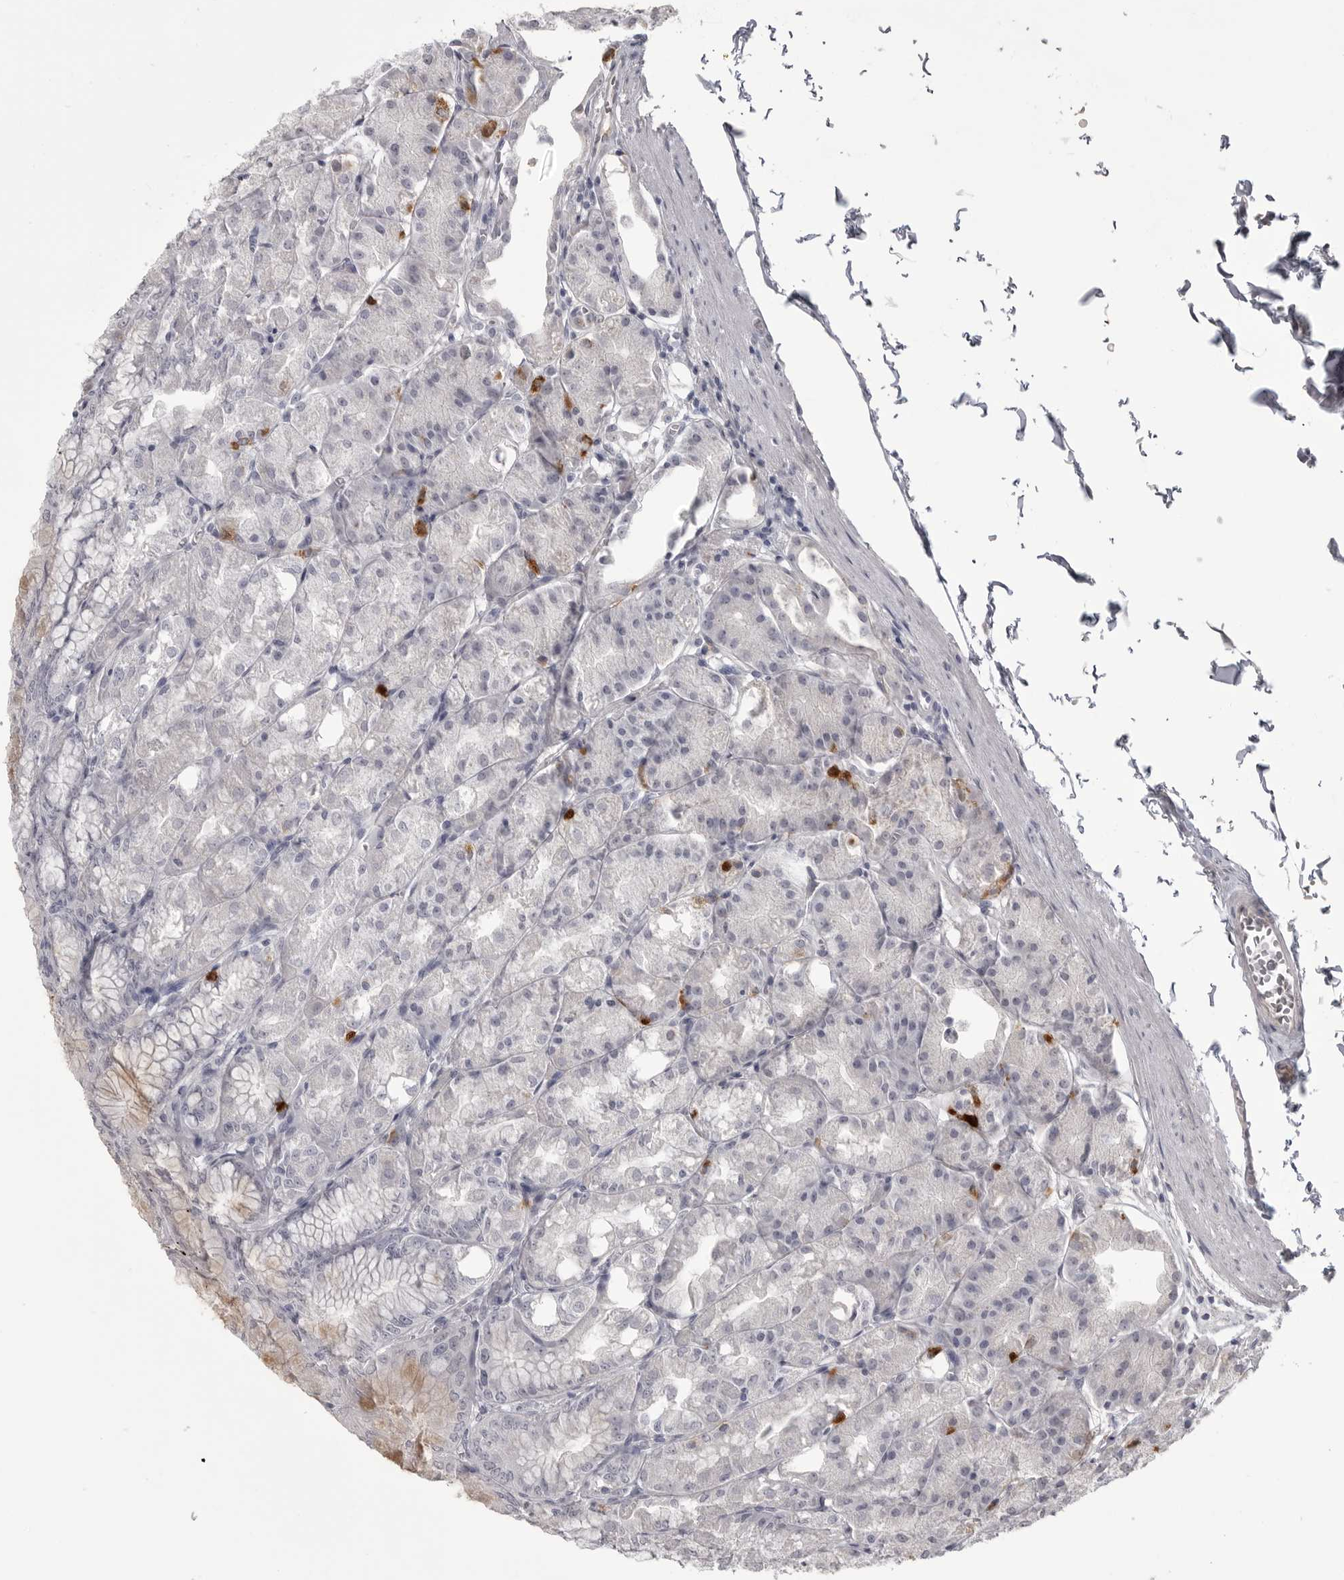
{"staining": {"intensity": "moderate", "quantity": "25%-75%", "location": "cytoplasmic/membranous"}, "tissue": "stomach", "cell_type": "Glandular cells", "image_type": "normal", "snomed": [{"axis": "morphology", "description": "Normal tissue, NOS"}, {"axis": "topography", "description": "Stomach, lower"}], "caption": "Moderate cytoplasmic/membranous positivity for a protein is seen in approximately 25%-75% of glandular cells of normal stomach using immunohistochemistry.", "gene": "TIMP1", "patient": {"sex": "male", "age": 71}}